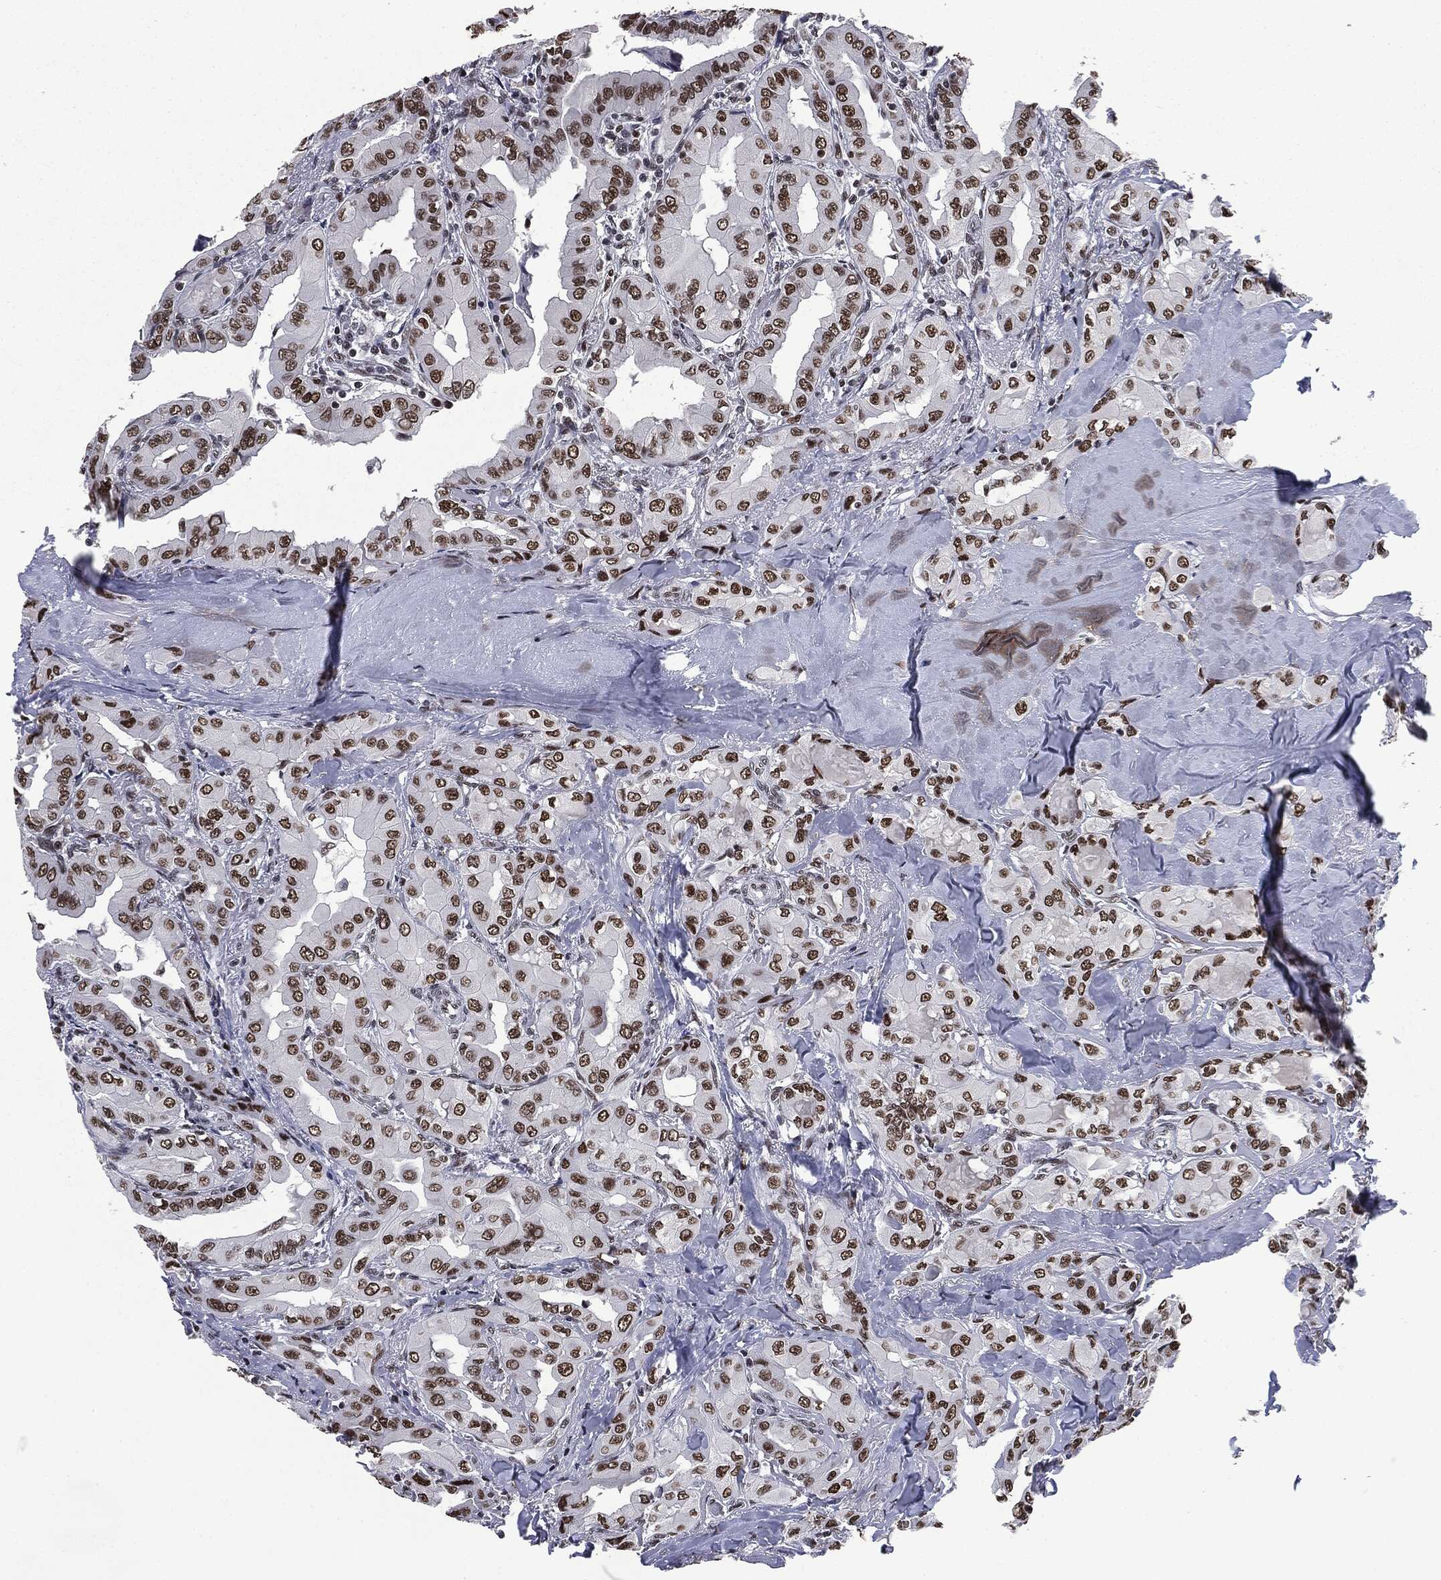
{"staining": {"intensity": "strong", "quantity": ">75%", "location": "nuclear"}, "tissue": "thyroid cancer", "cell_type": "Tumor cells", "image_type": "cancer", "snomed": [{"axis": "morphology", "description": "Normal tissue, NOS"}, {"axis": "morphology", "description": "Papillary adenocarcinoma, NOS"}, {"axis": "topography", "description": "Thyroid gland"}], "caption": "Protein staining of thyroid papillary adenocarcinoma tissue demonstrates strong nuclear expression in about >75% of tumor cells. (Brightfield microscopy of DAB IHC at high magnification).", "gene": "MSH2", "patient": {"sex": "female", "age": 66}}